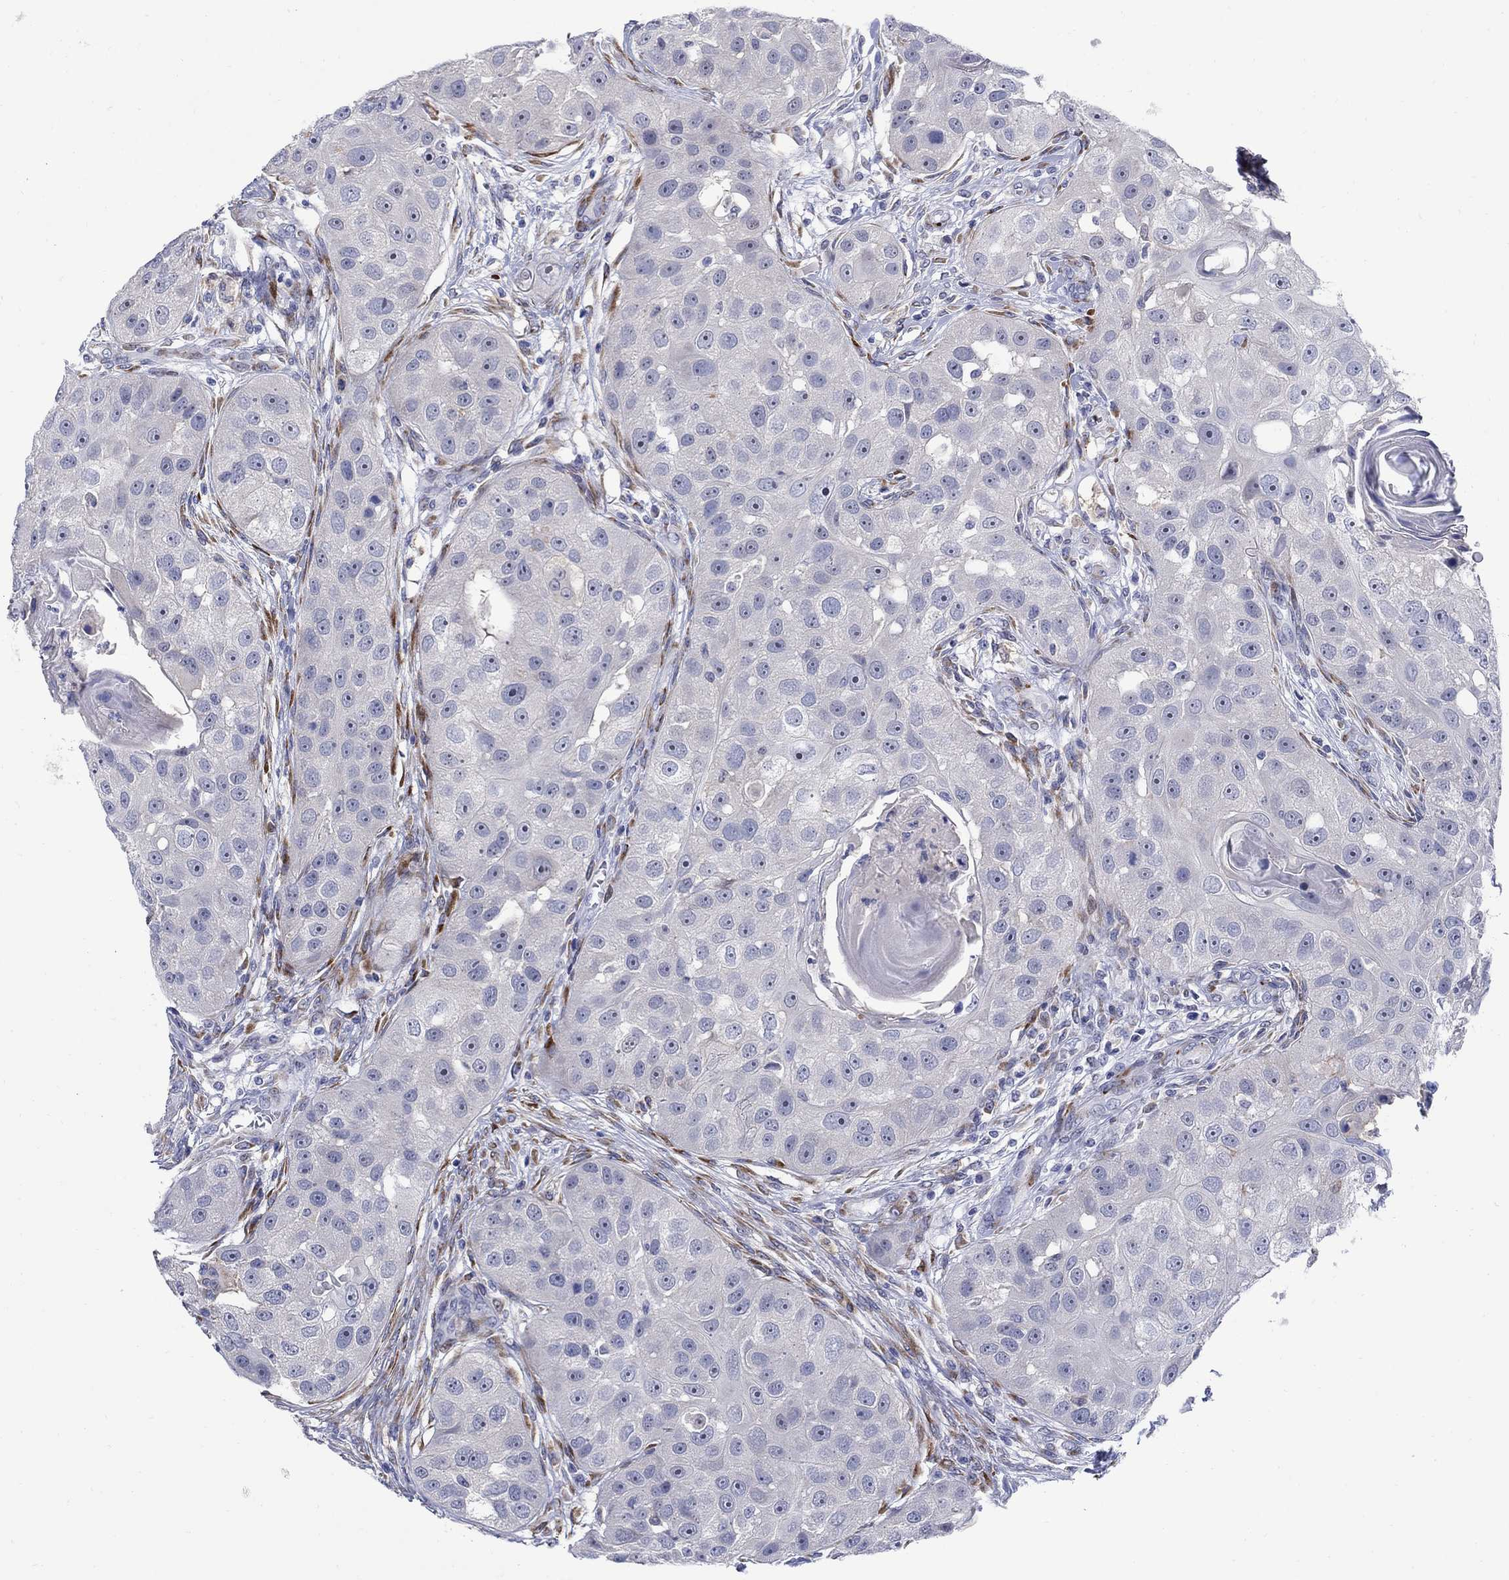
{"staining": {"intensity": "negative", "quantity": "none", "location": "none"}, "tissue": "head and neck cancer", "cell_type": "Tumor cells", "image_type": "cancer", "snomed": [{"axis": "morphology", "description": "Normal tissue, NOS"}, {"axis": "morphology", "description": "Squamous cell carcinoma, NOS"}, {"axis": "topography", "description": "Skeletal muscle"}, {"axis": "topography", "description": "Head-Neck"}], "caption": "Immunohistochemistry of human head and neck cancer shows no staining in tumor cells.", "gene": "REEP2", "patient": {"sex": "male", "age": 51}}